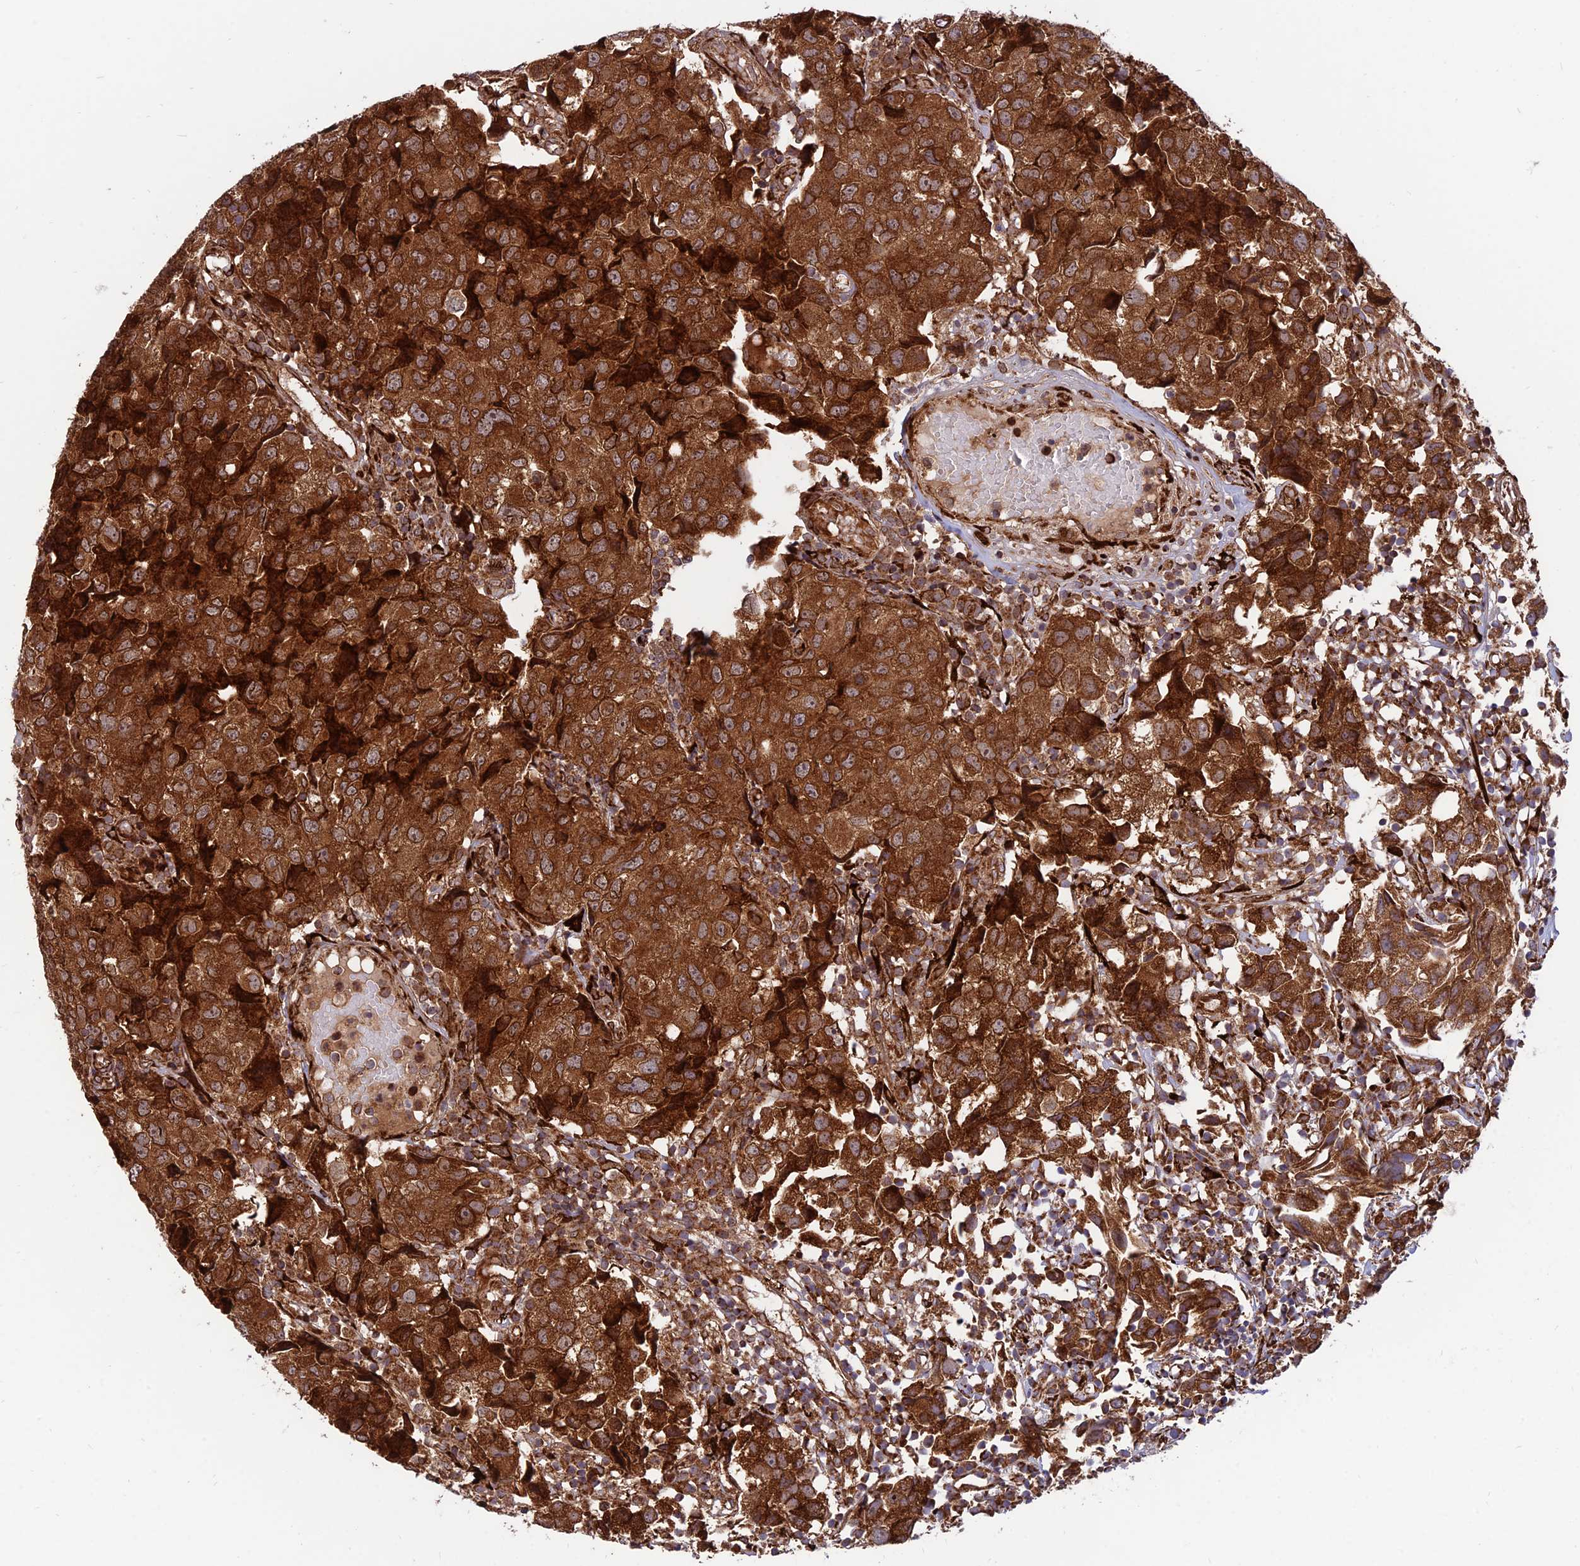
{"staining": {"intensity": "strong", "quantity": ">75%", "location": "cytoplasmic/membranous,nuclear"}, "tissue": "urothelial cancer", "cell_type": "Tumor cells", "image_type": "cancer", "snomed": [{"axis": "morphology", "description": "Urothelial carcinoma, High grade"}, {"axis": "topography", "description": "Urinary bladder"}], "caption": "This is a micrograph of immunohistochemistry (IHC) staining of urothelial carcinoma (high-grade), which shows strong expression in the cytoplasmic/membranous and nuclear of tumor cells.", "gene": "CRTAP", "patient": {"sex": "female", "age": 75}}